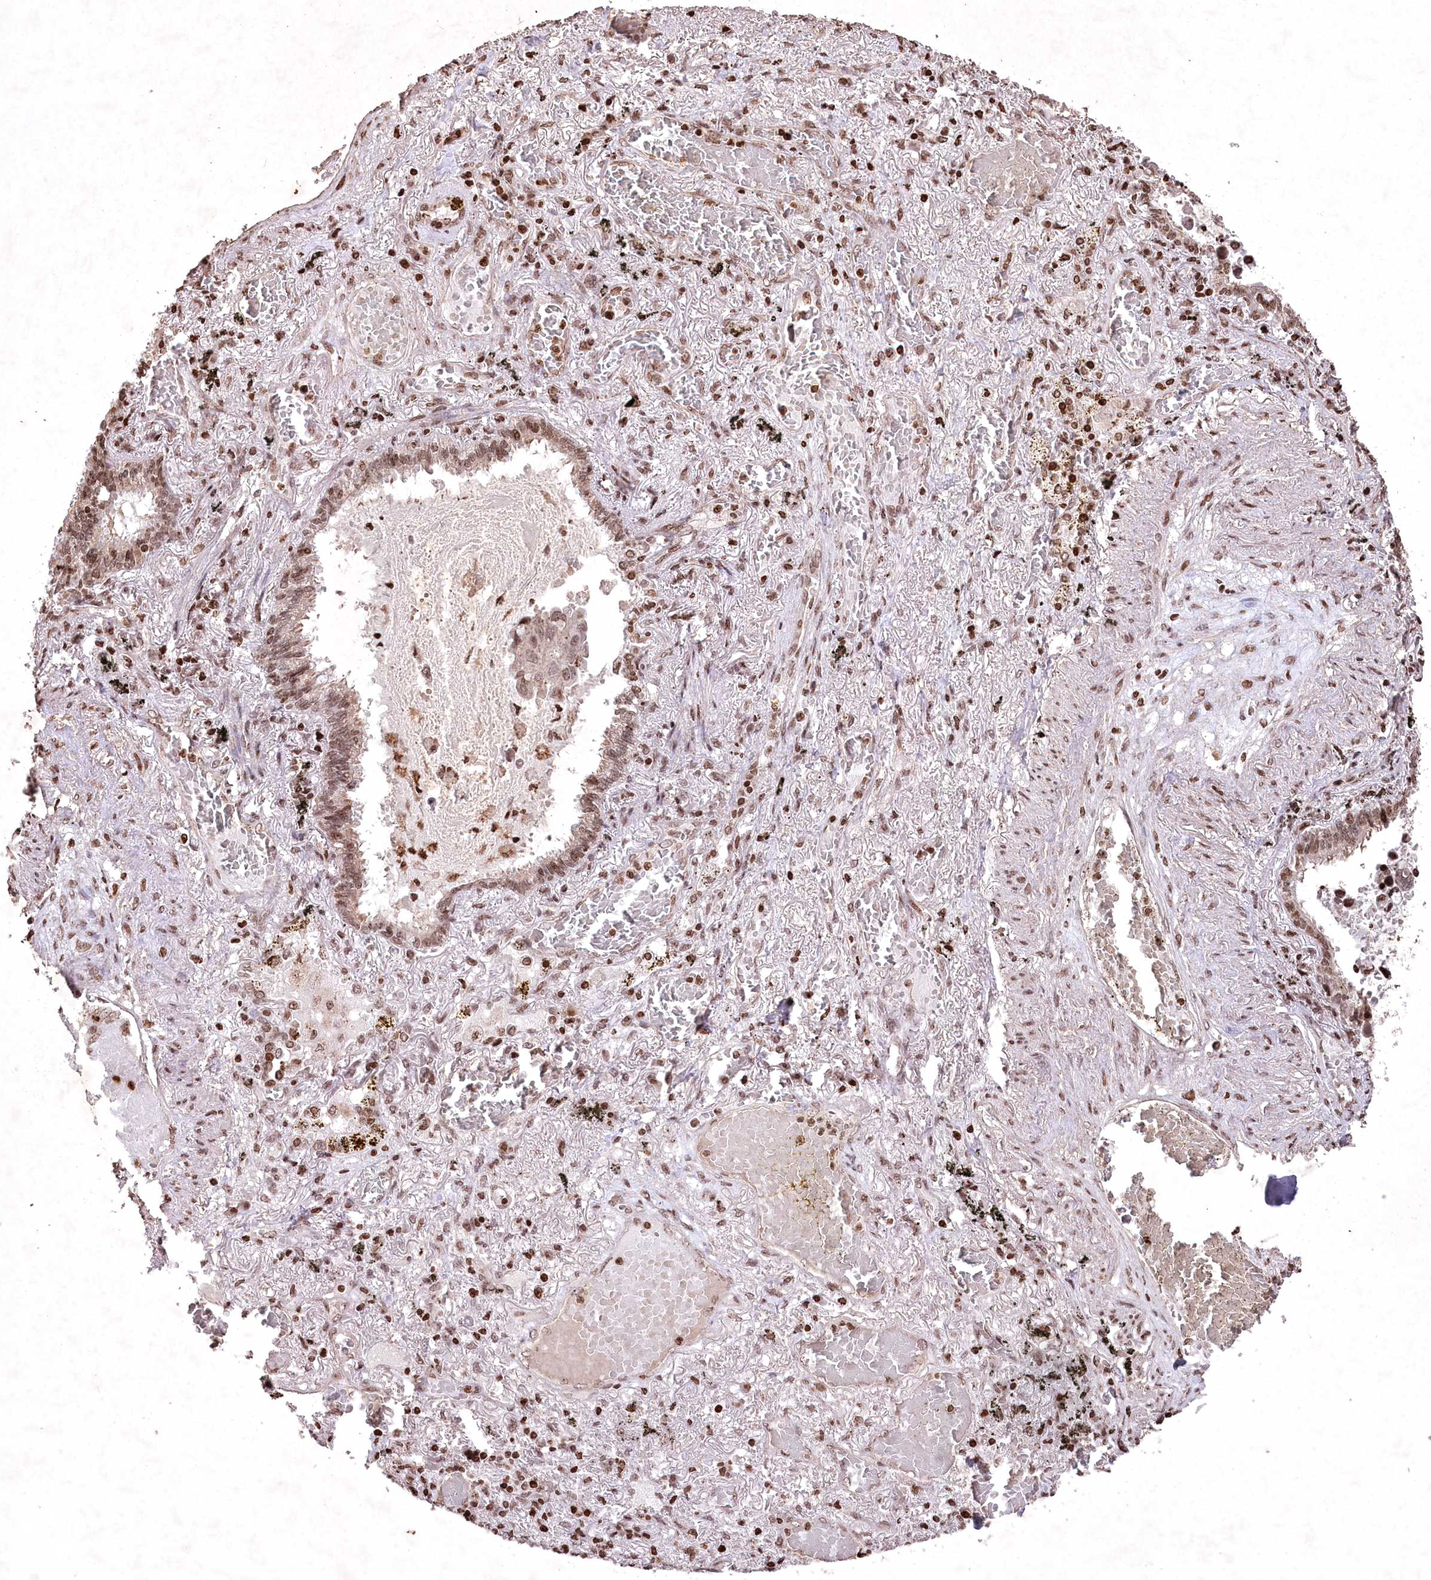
{"staining": {"intensity": "moderate", "quantity": ">75%", "location": "nuclear"}, "tissue": "lung cancer", "cell_type": "Tumor cells", "image_type": "cancer", "snomed": [{"axis": "morphology", "description": "Adenocarcinoma, NOS"}, {"axis": "topography", "description": "Lung"}], "caption": "A medium amount of moderate nuclear positivity is present in approximately >75% of tumor cells in lung cancer tissue. (IHC, brightfield microscopy, high magnification).", "gene": "CCSER2", "patient": {"sex": "male", "age": 64}}